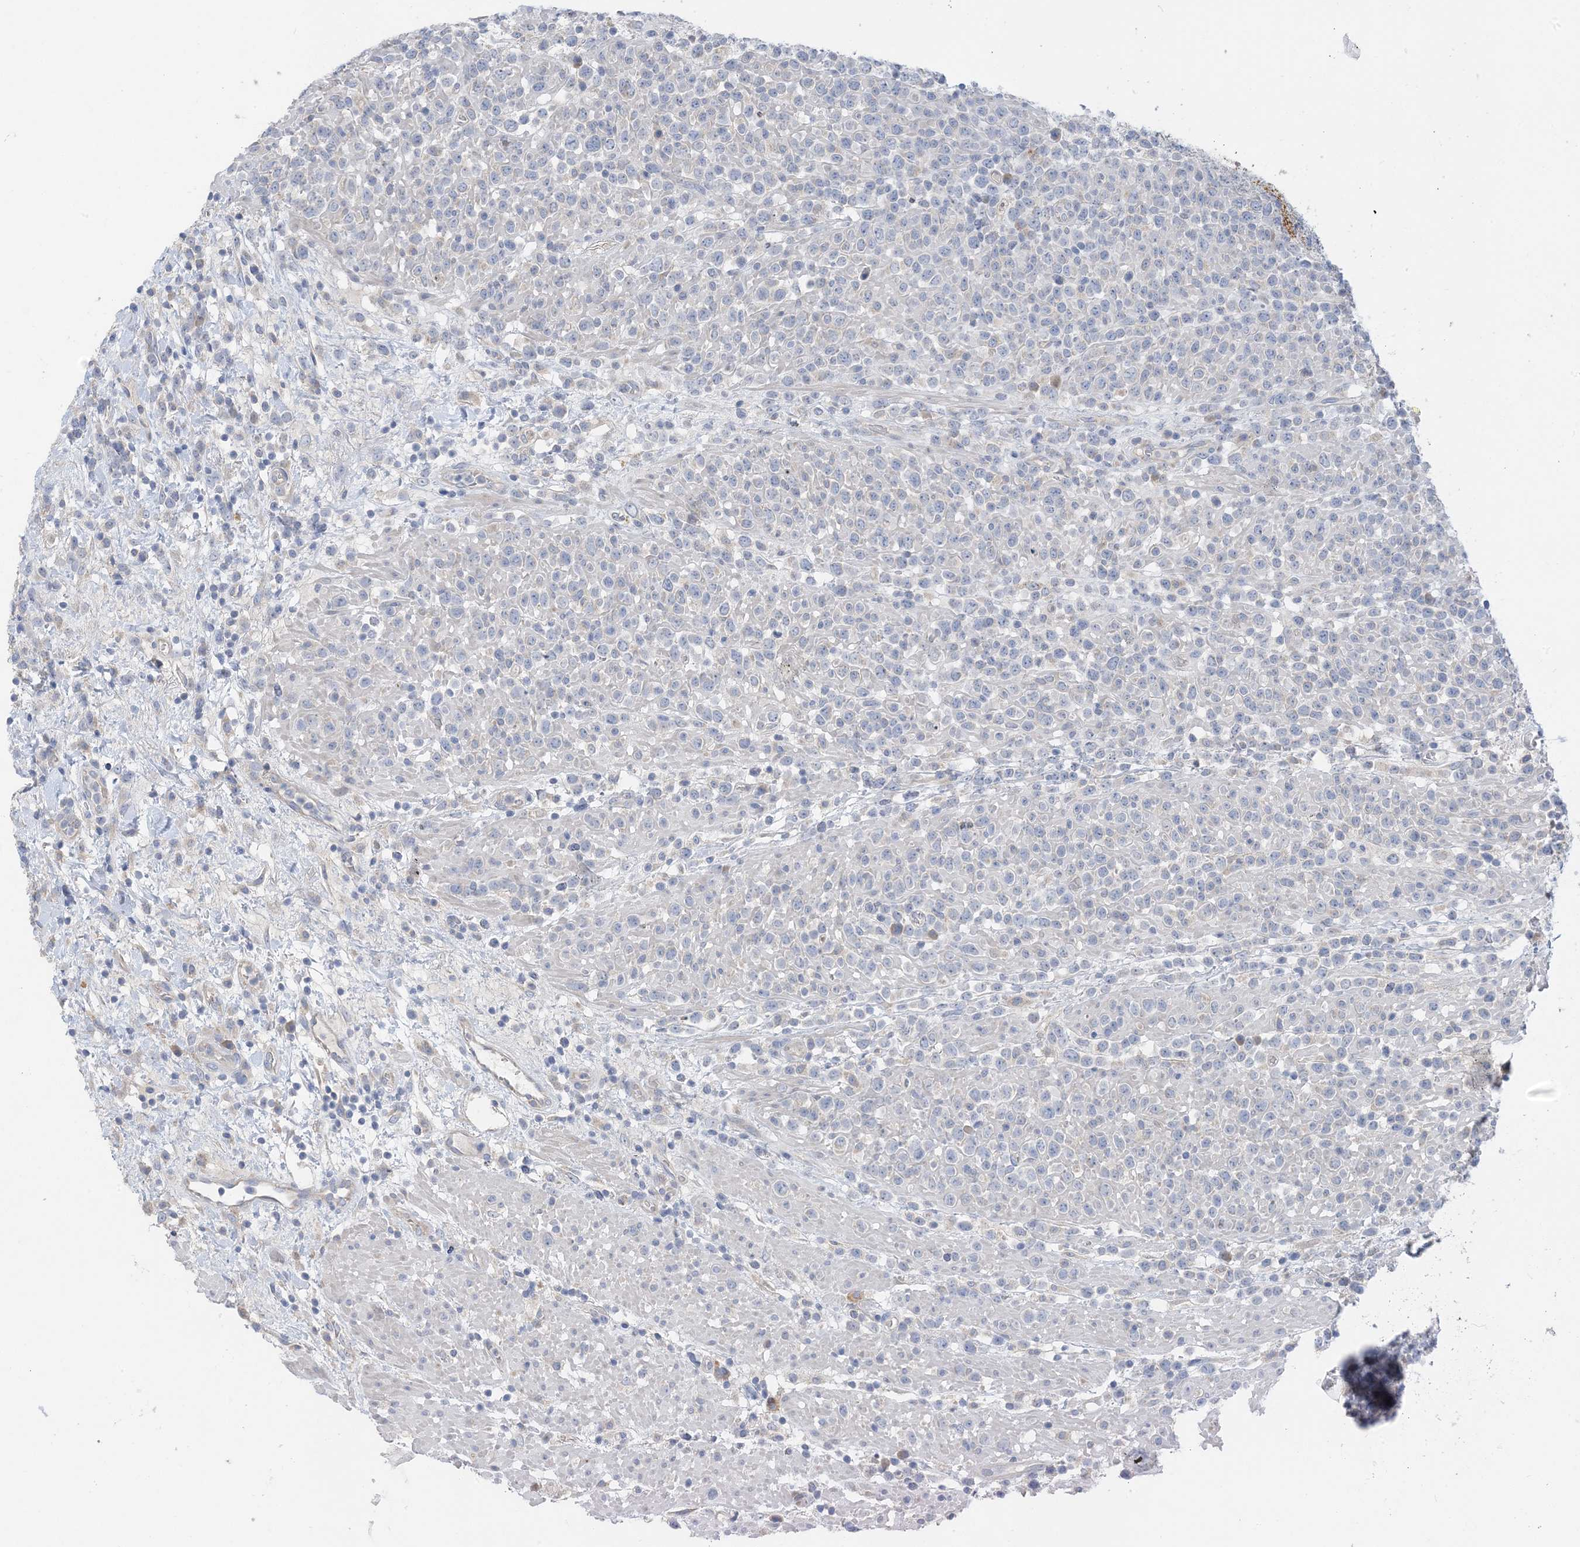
{"staining": {"intensity": "negative", "quantity": "none", "location": "none"}, "tissue": "lymphoma", "cell_type": "Tumor cells", "image_type": "cancer", "snomed": [{"axis": "morphology", "description": "Malignant lymphoma, non-Hodgkin's type, High grade"}, {"axis": "topography", "description": "Colon"}], "caption": "Immunohistochemistry (IHC) of human malignant lymphoma, non-Hodgkin's type (high-grade) reveals no positivity in tumor cells.", "gene": "ZCCHC18", "patient": {"sex": "female", "age": 53}}